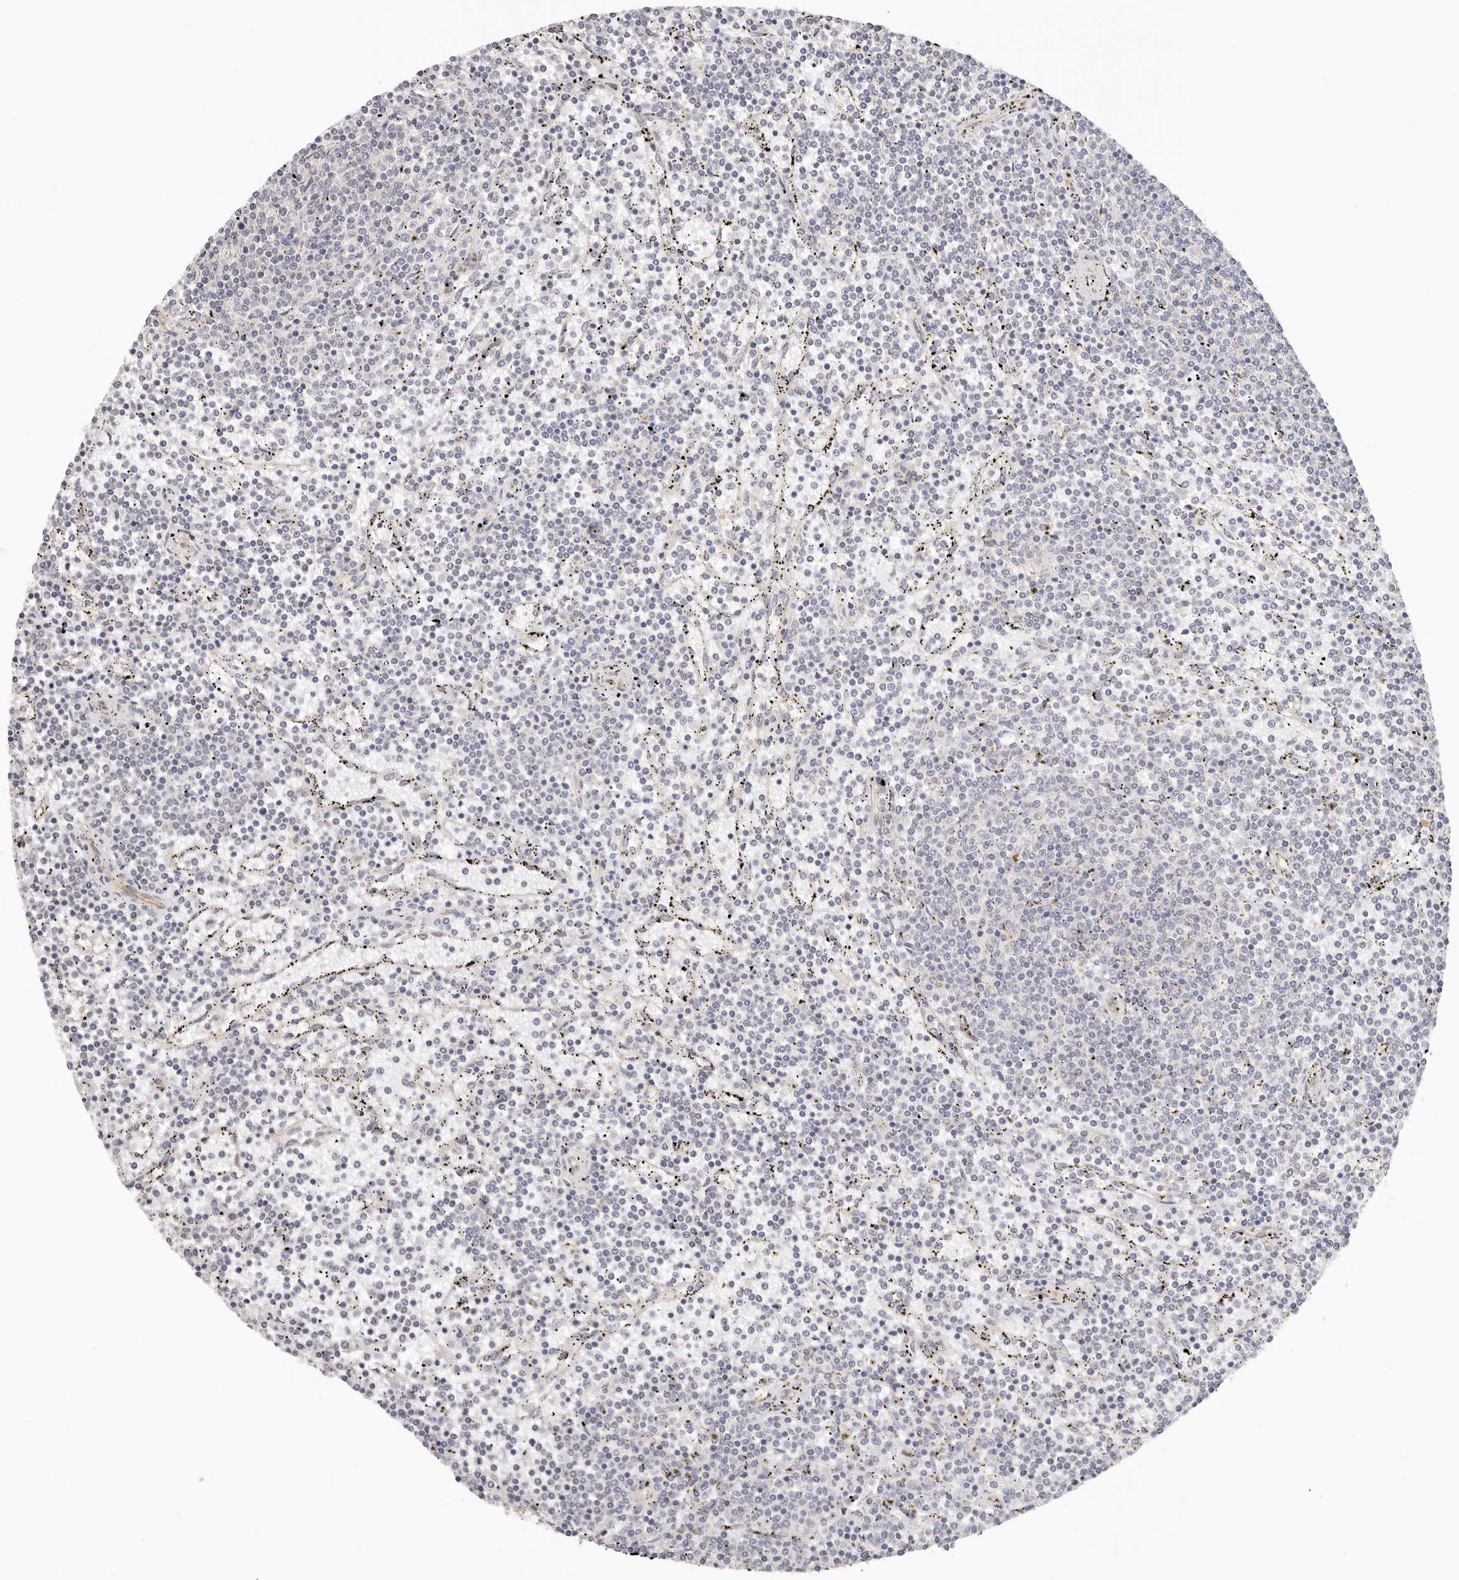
{"staining": {"intensity": "negative", "quantity": "none", "location": "none"}, "tissue": "lymphoma", "cell_type": "Tumor cells", "image_type": "cancer", "snomed": [{"axis": "morphology", "description": "Malignant lymphoma, non-Hodgkin's type, Low grade"}, {"axis": "topography", "description": "Spleen"}], "caption": "Histopathology image shows no protein staining in tumor cells of lymphoma tissue.", "gene": "AFDN", "patient": {"sex": "female", "age": 50}}